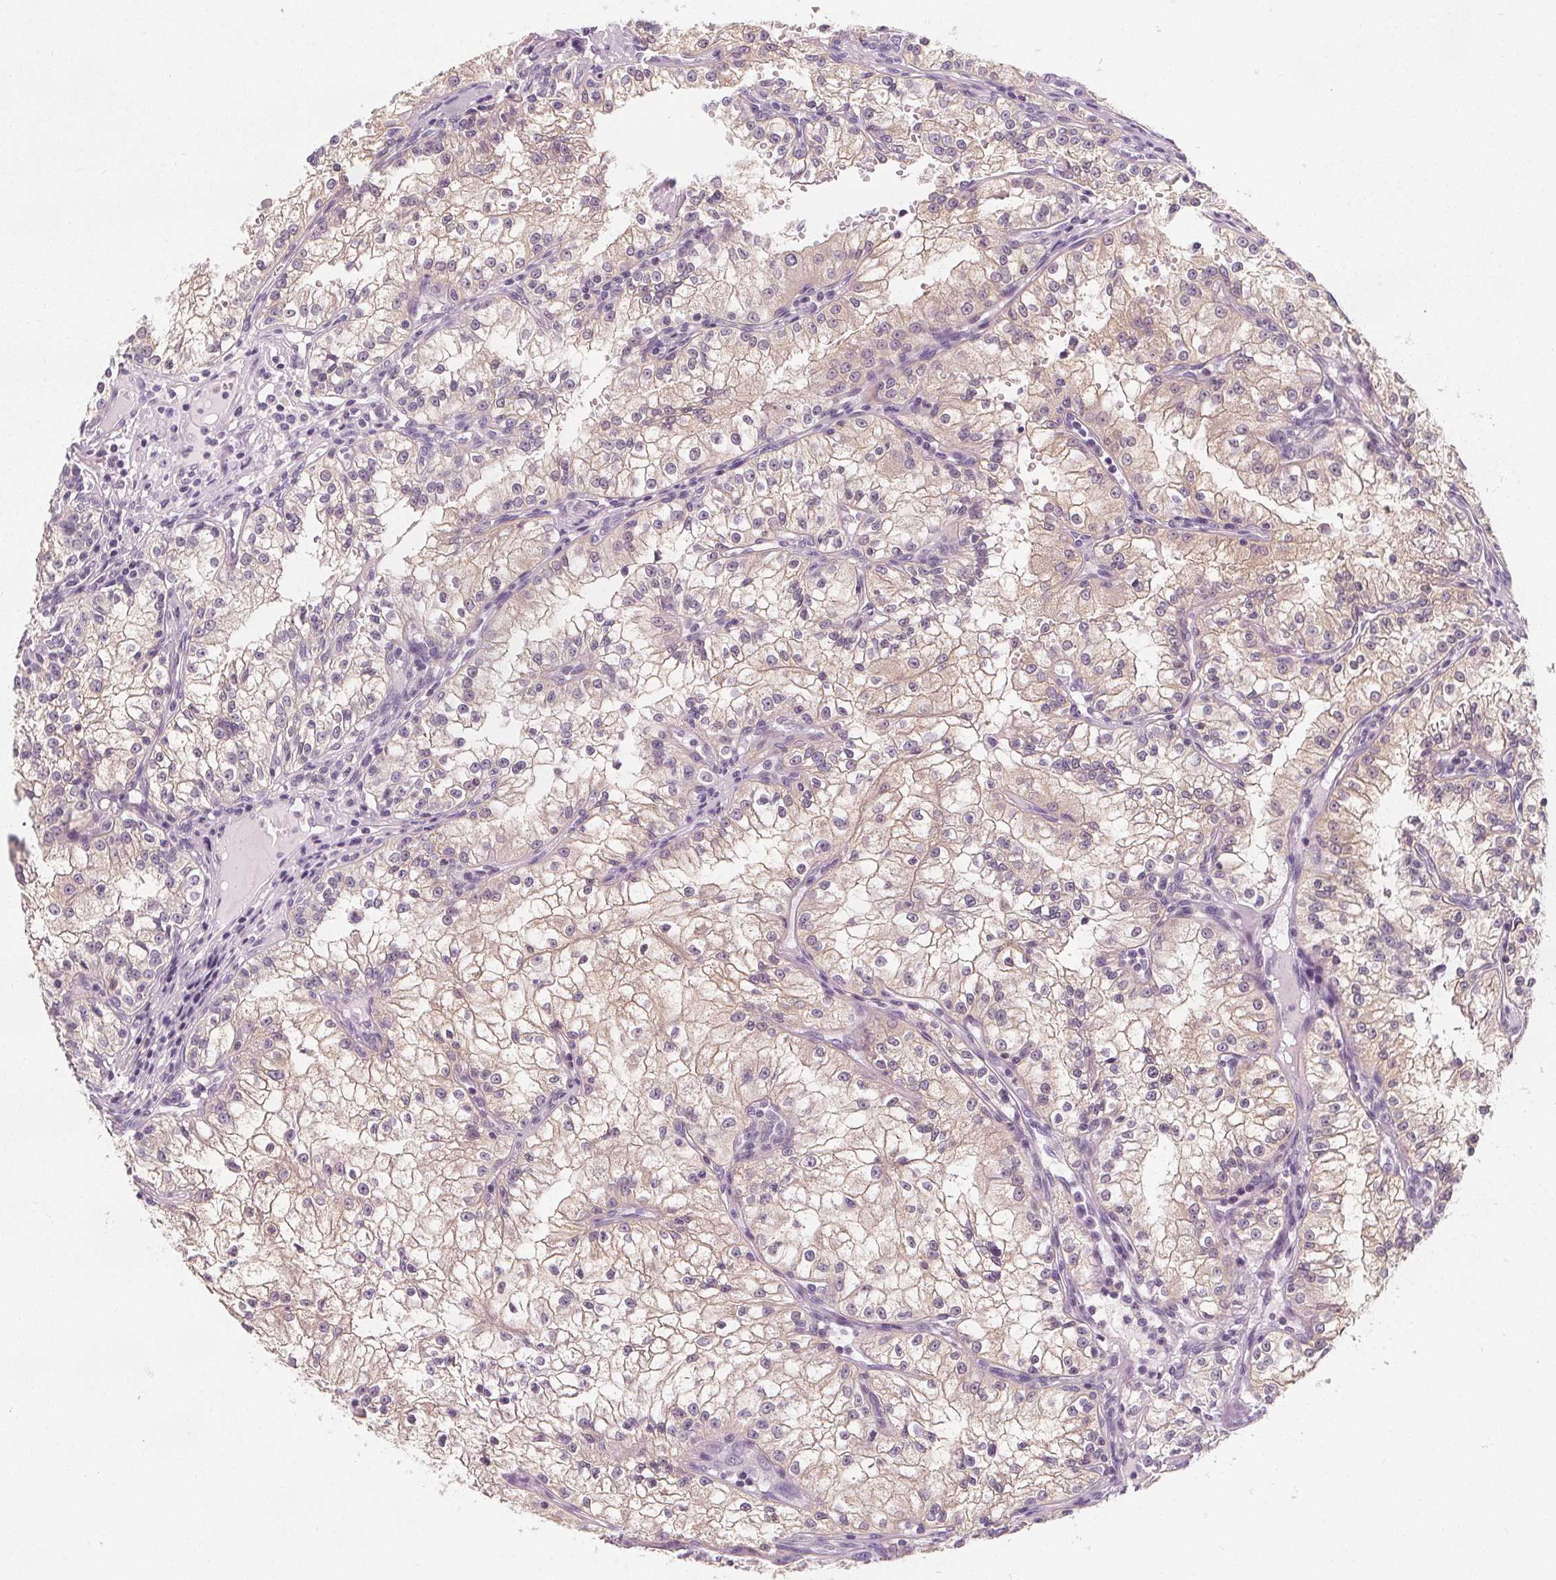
{"staining": {"intensity": "negative", "quantity": "none", "location": "none"}, "tissue": "renal cancer", "cell_type": "Tumor cells", "image_type": "cancer", "snomed": [{"axis": "morphology", "description": "Adenocarcinoma, NOS"}, {"axis": "topography", "description": "Kidney"}], "caption": "Tumor cells are negative for brown protein staining in renal cancer.", "gene": "UGP2", "patient": {"sex": "male", "age": 36}}